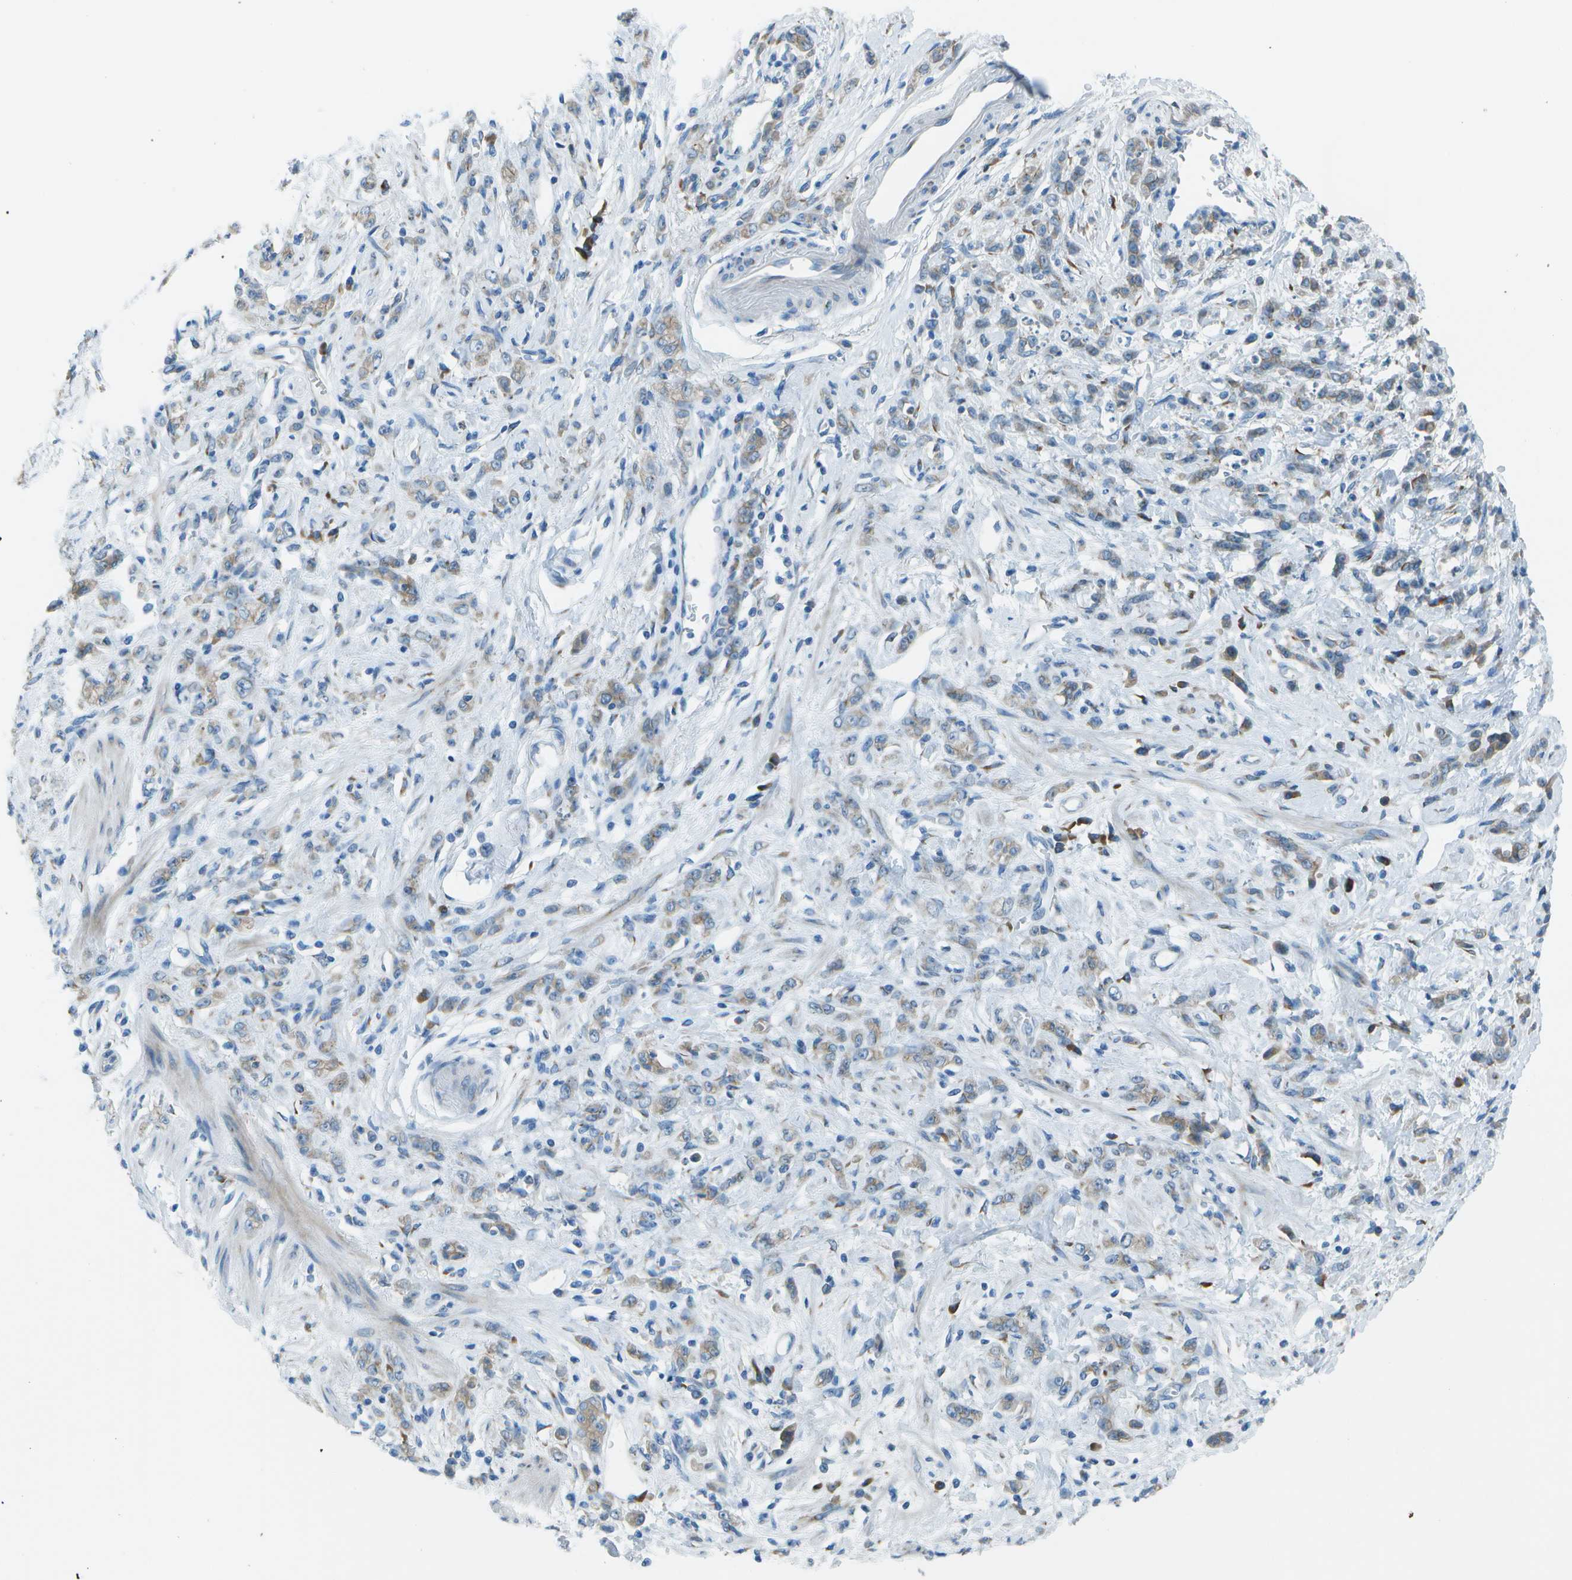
{"staining": {"intensity": "weak", "quantity": "<25%", "location": "cytoplasmic/membranous"}, "tissue": "stomach cancer", "cell_type": "Tumor cells", "image_type": "cancer", "snomed": [{"axis": "morphology", "description": "Normal tissue, NOS"}, {"axis": "morphology", "description": "Adenocarcinoma, NOS"}, {"axis": "topography", "description": "Stomach"}], "caption": "The micrograph reveals no significant expression in tumor cells of stomach cancer. The staining was performed using DAB (3,3'-diaminobenzidine) to visualize the protein expression in brown, while the nuclei were stained in blue with hematoxylin (Magnification: 20x).", "gene": "KCTD3", "patient": {"sex": "male", "age": 82}}